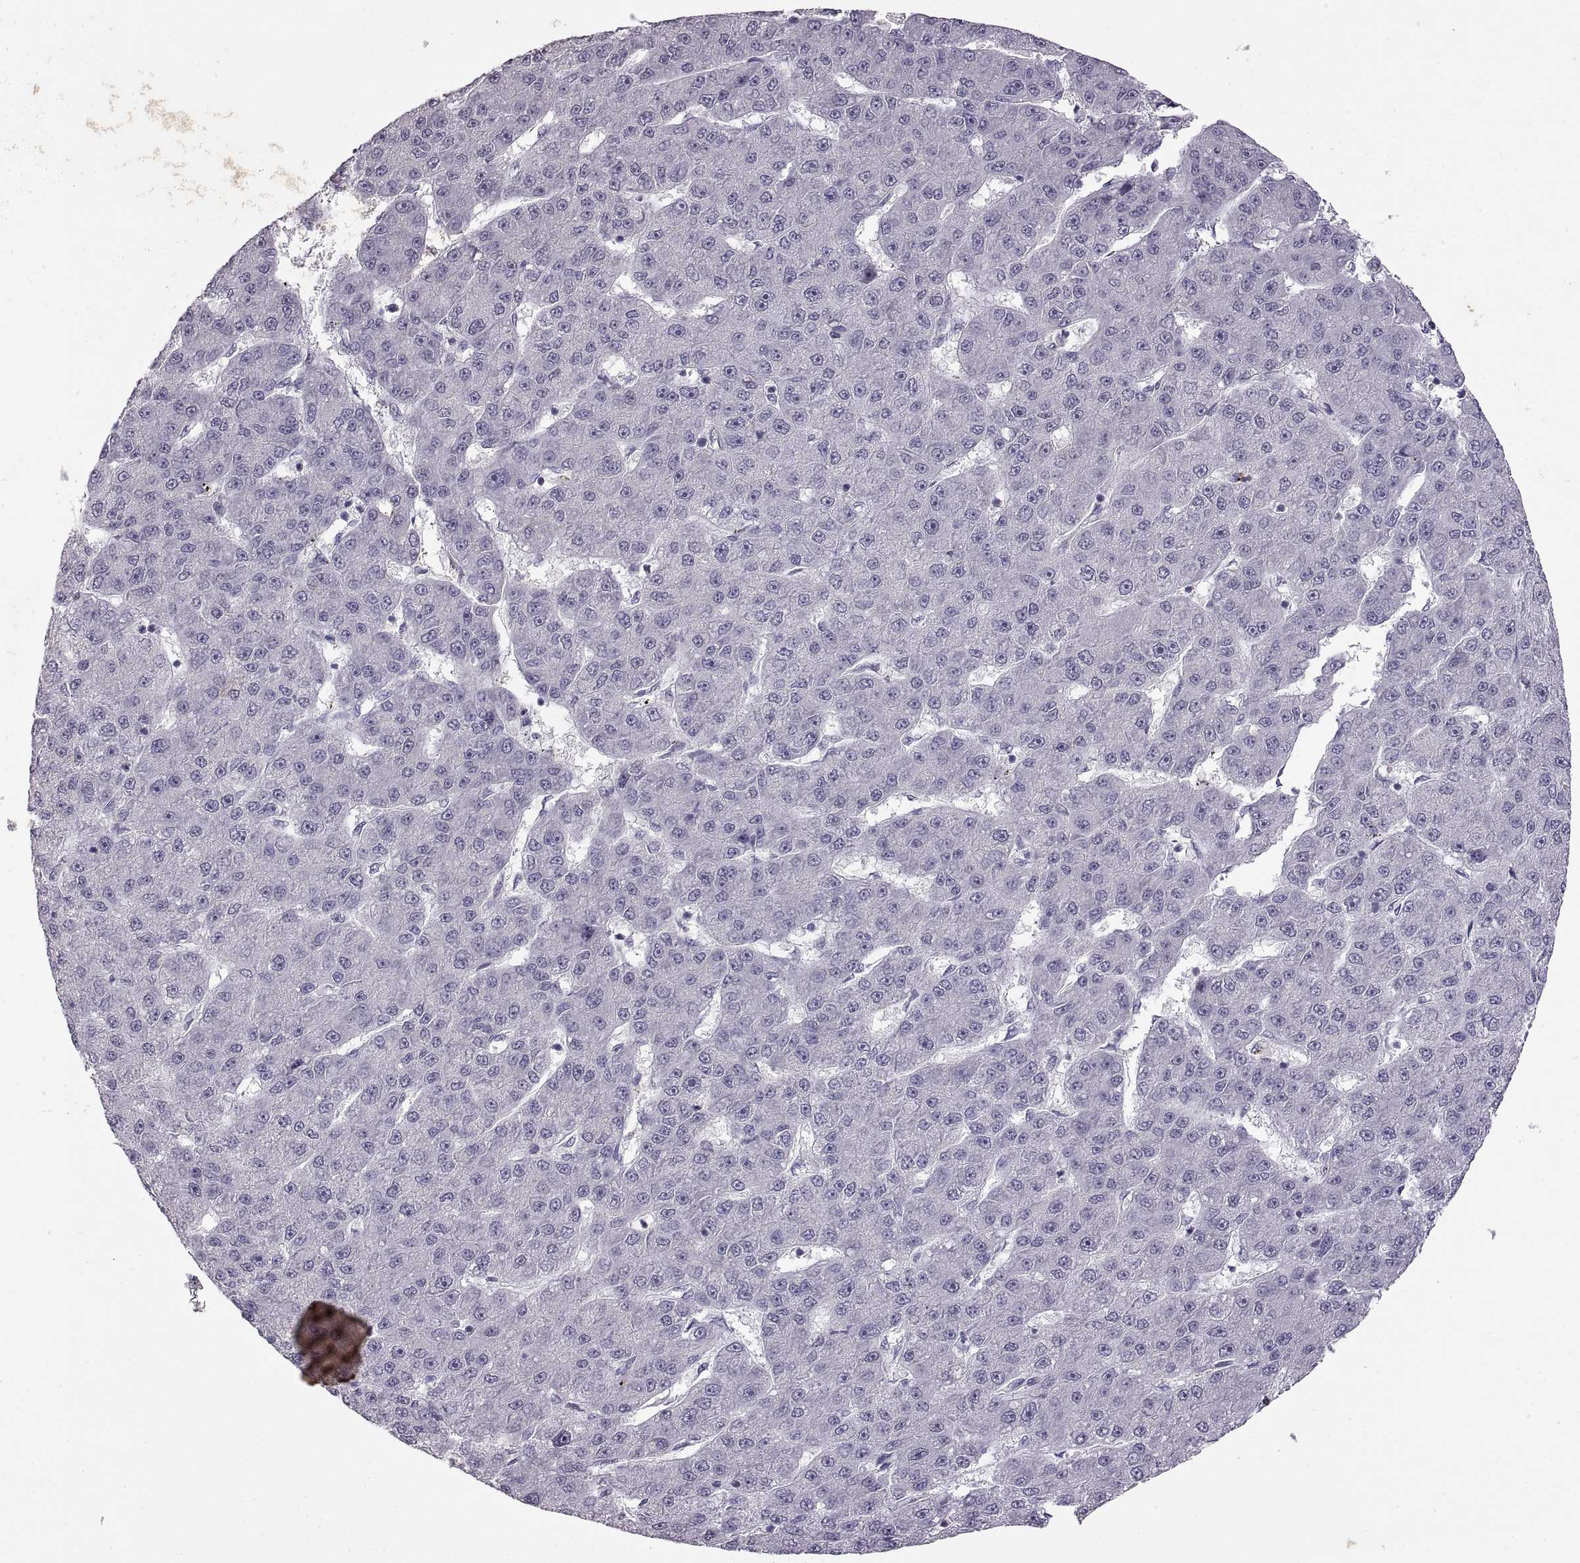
{"staining": {"intensity": "negative", "quantity": "none", "location": "none"}, "tissue": "liver cancer", "cell_type": "Tumor cells", "image_type": "cancer", "snomed": [{"axis": "morphology", "description": "Carcinoma, Hepatocellular, NOS"}, {"axis": "topography", "description": "Liver"}], "caption": "A high-resolution image shows IHC staining of liver cancer (hepatocellular carcinoma), which displays no significant expression in tumor cells.", "gene": "NEK2", "patient": {"sex": "male", "age": 67}}